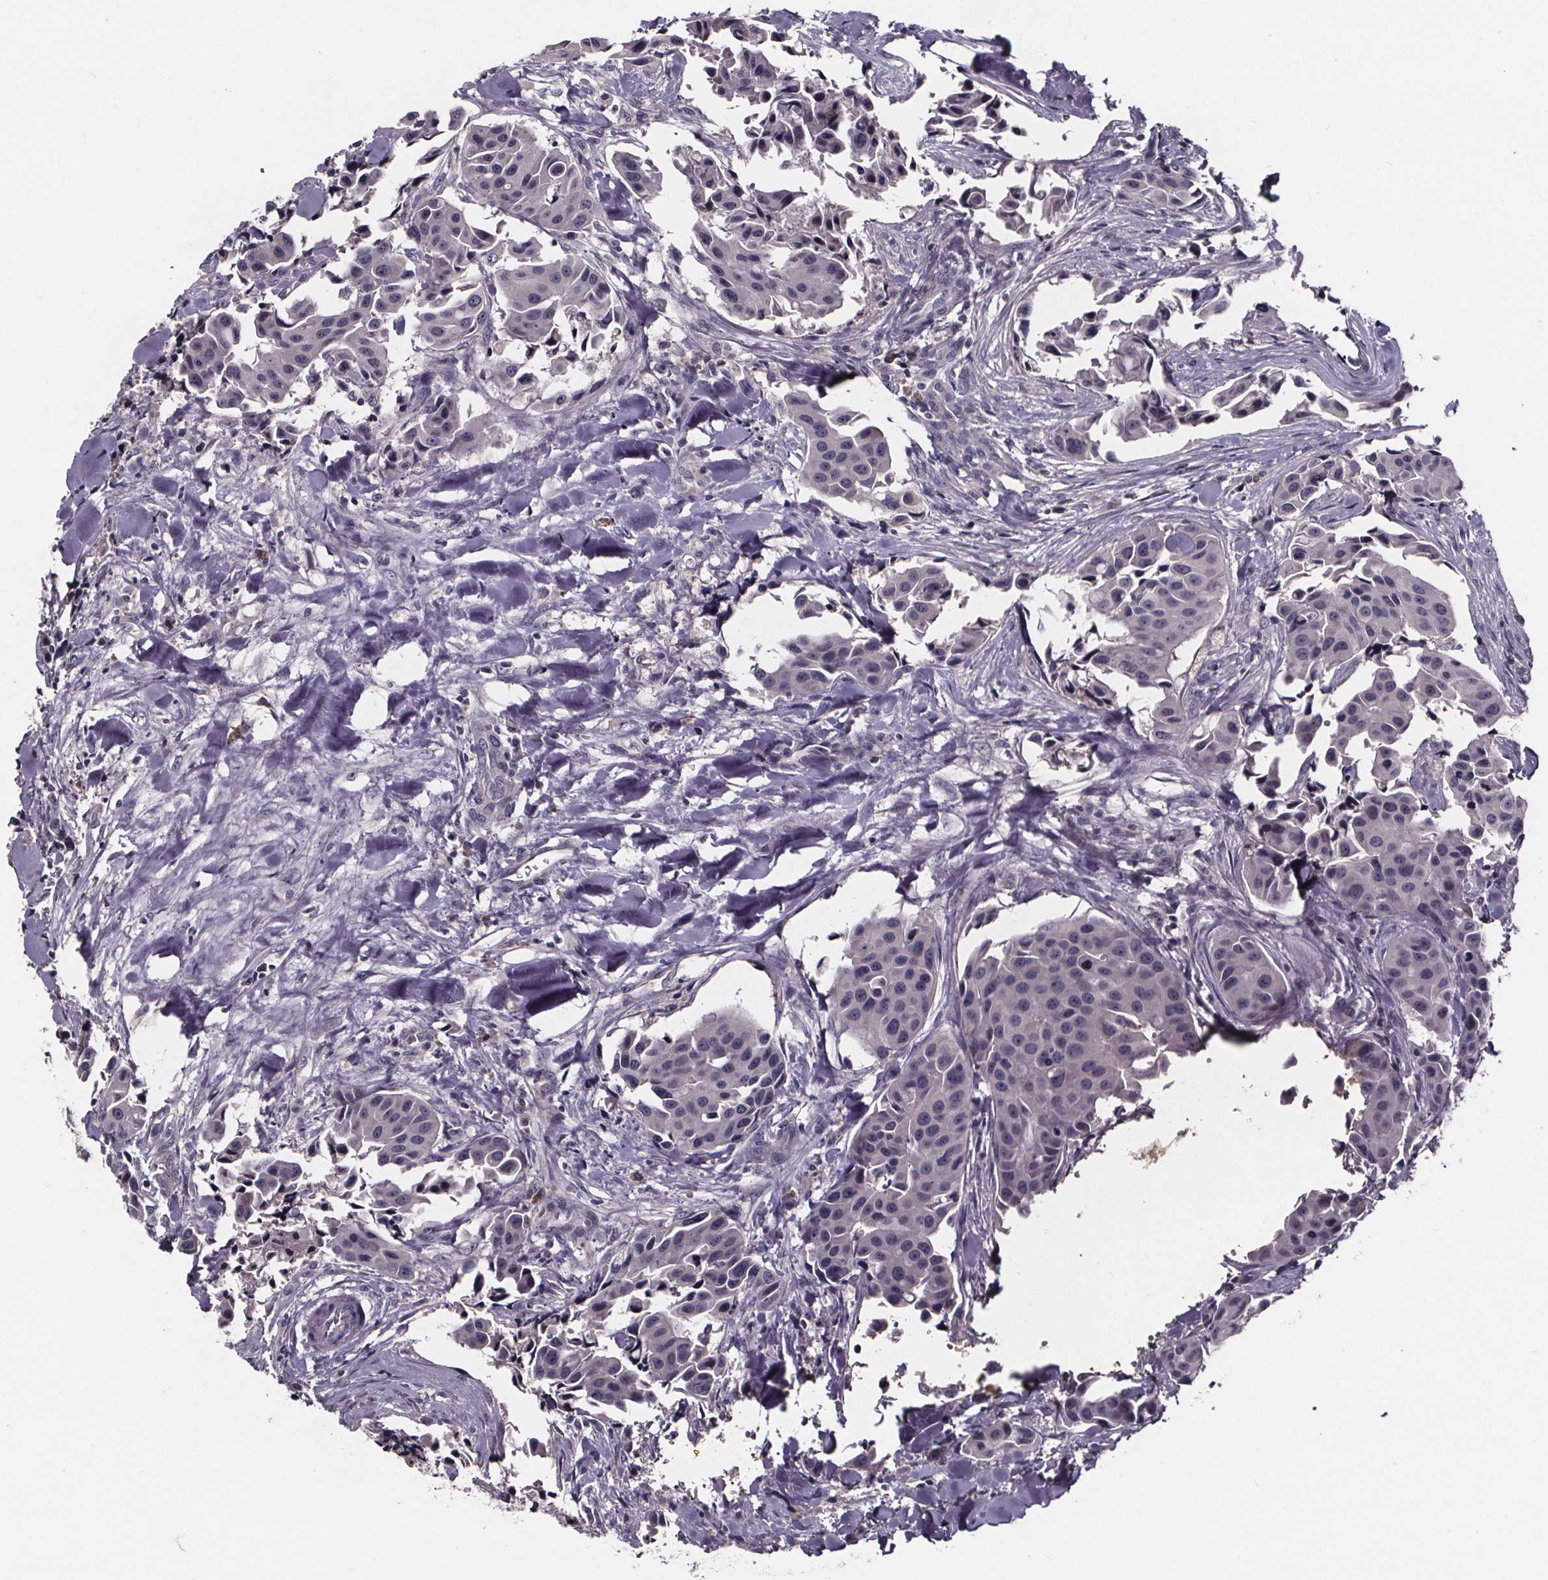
{"staining": {"intensity": "negative", "quantity": "none", "location": "none"}, "tissue": "head and neck cancer", "cell_type": "Tumor cells", "image_type": "cancer", "snomed": [{"axis": "morphology", "description": "Adenocarcinoma, NOS"}, {"axis": "topography", "description": "Head-Neck"}], "caption": "This is an IHC histopathology image of human head and neck cancer. There is no positivity in tumor cells.", "gene": "NPHP4", "patient": {"sex": "male", "age": 76}}